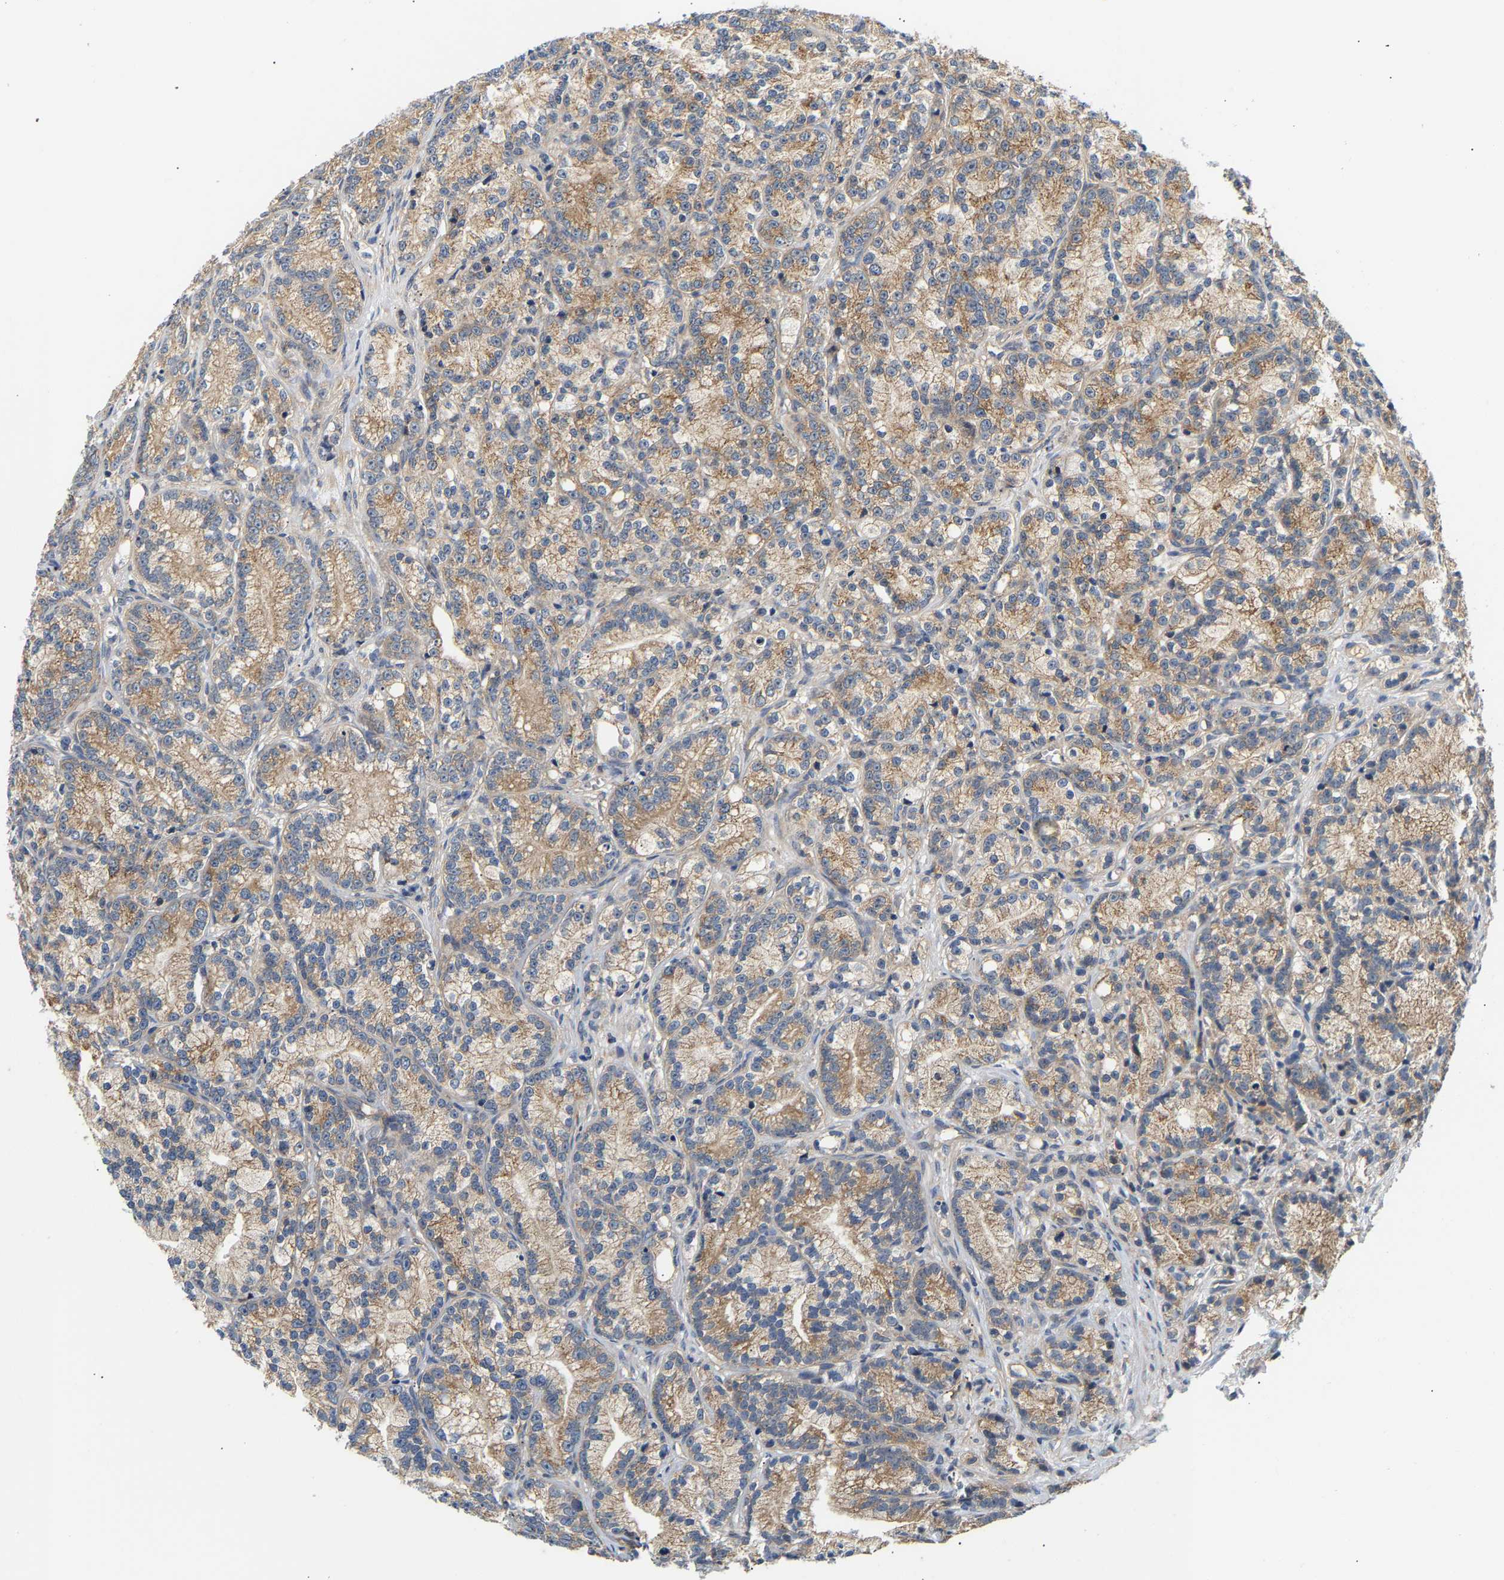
{"staining": {"intensity": "moderate", "quantity": ">75%", "location": "cytoplasmic/membranous"}, "tissue": "prostate cancer", "cell_type": "Tumor cells", "image_type": "cancer", "snomed": [{"axis": "morphology", "description": "Adenocarcinoma, Low grade"}, {"axis": "topography", "description": "Prostate"}], "caption": "Immunohistochemical staining of prostate cancer (adenocarcinoma (low-grade)) exhibits medium levels of moderate cytoplasmic/membranous protein expression in about >75% of tumor cells. (brown staining indicates protein expression, while blue staining denotes nuclei).", "gene": "PPID", "patient": {"sex": "male", "age": 89}}